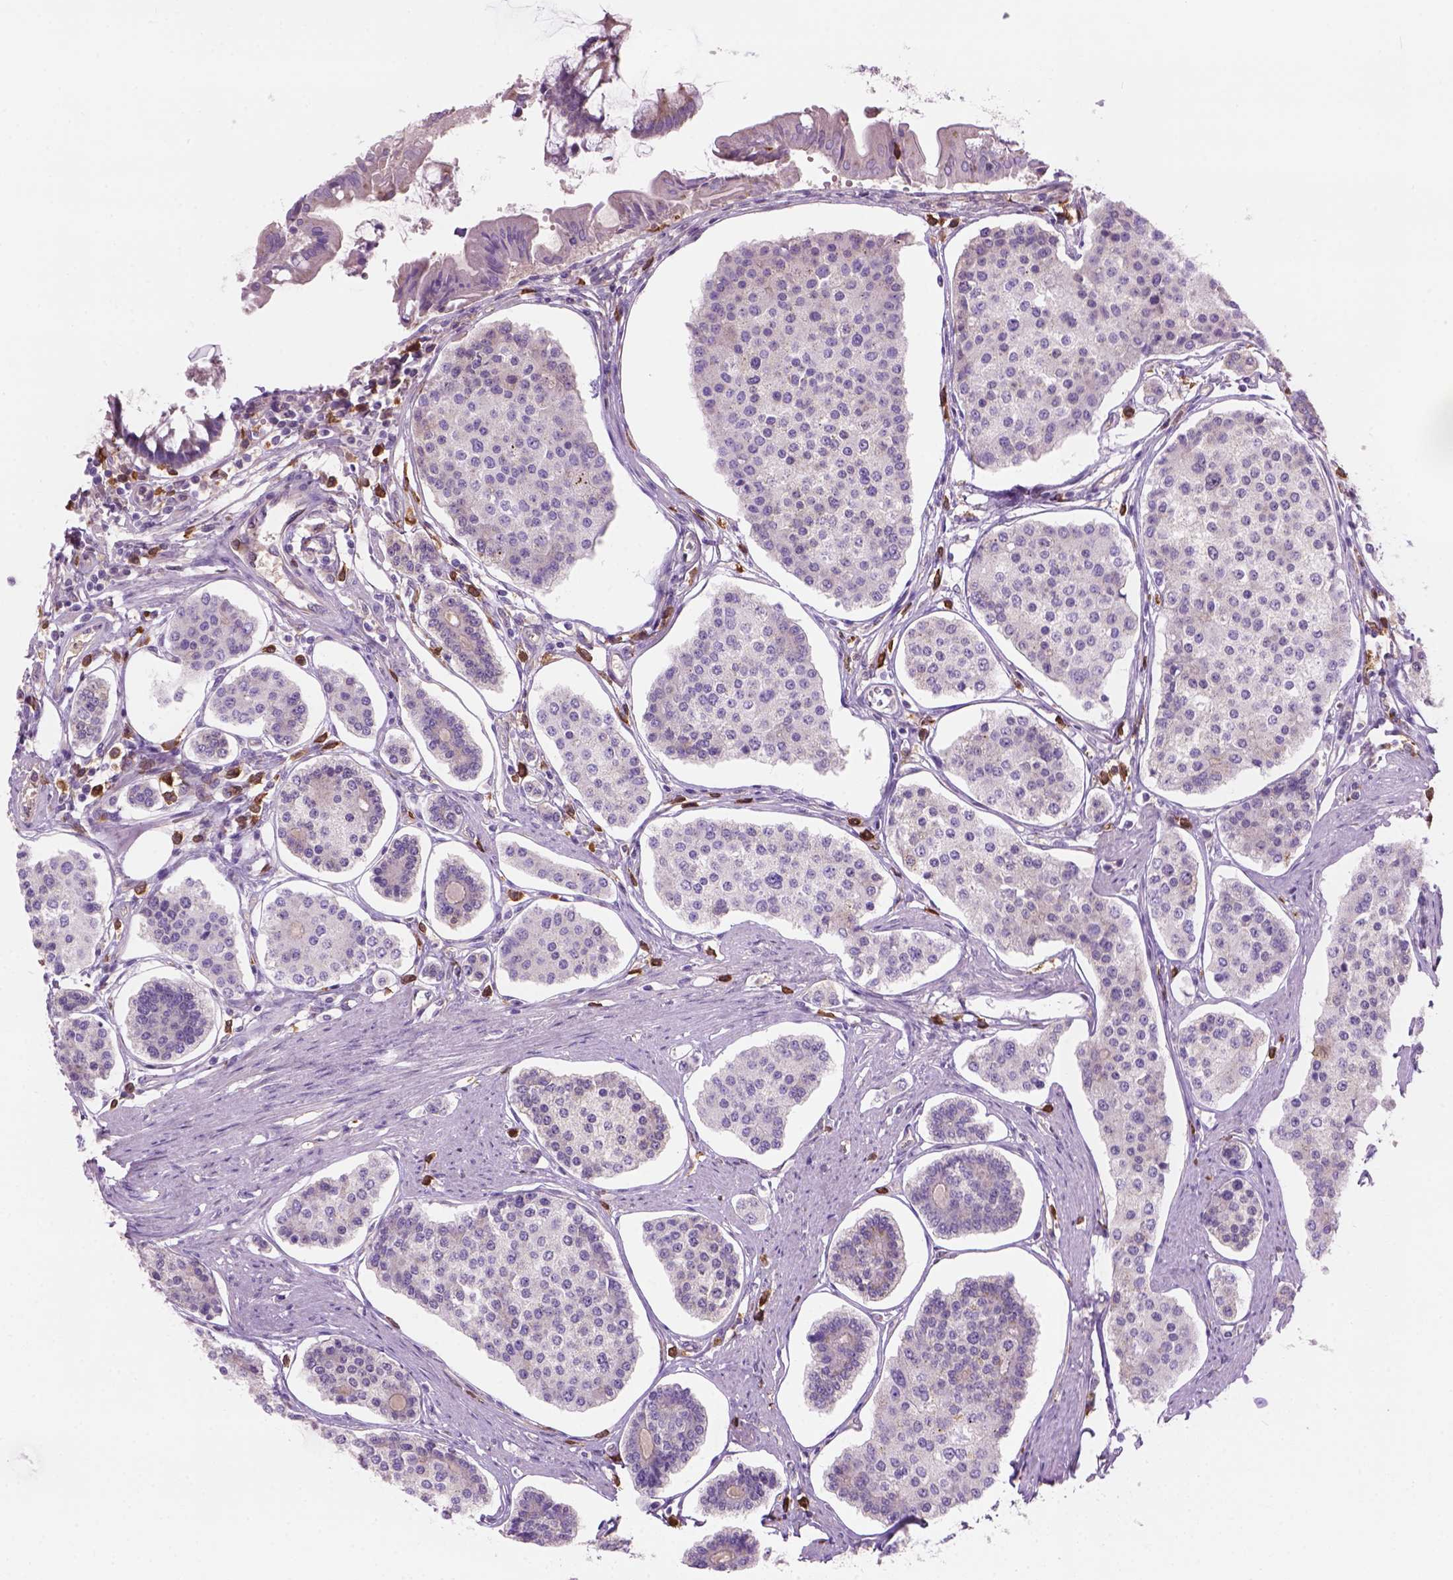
{"staining": {"intensity": "negative", "quantity": "none", "location": "none"}, "tissue": "carcinoid", "cell_type": "Tumor cells", "image_type": "cancer", "snomed": [{"axis": "morphology", "description": "Carcinoid, malignant, NOS"}, {"axis": "topography", "description": "Small intestine"}], "caption": "Protein analysis of carcinoid reveals no significant positivity in tumor cells.", "gene": "CD84", "patient": {"sex": "female", "age": 65}}